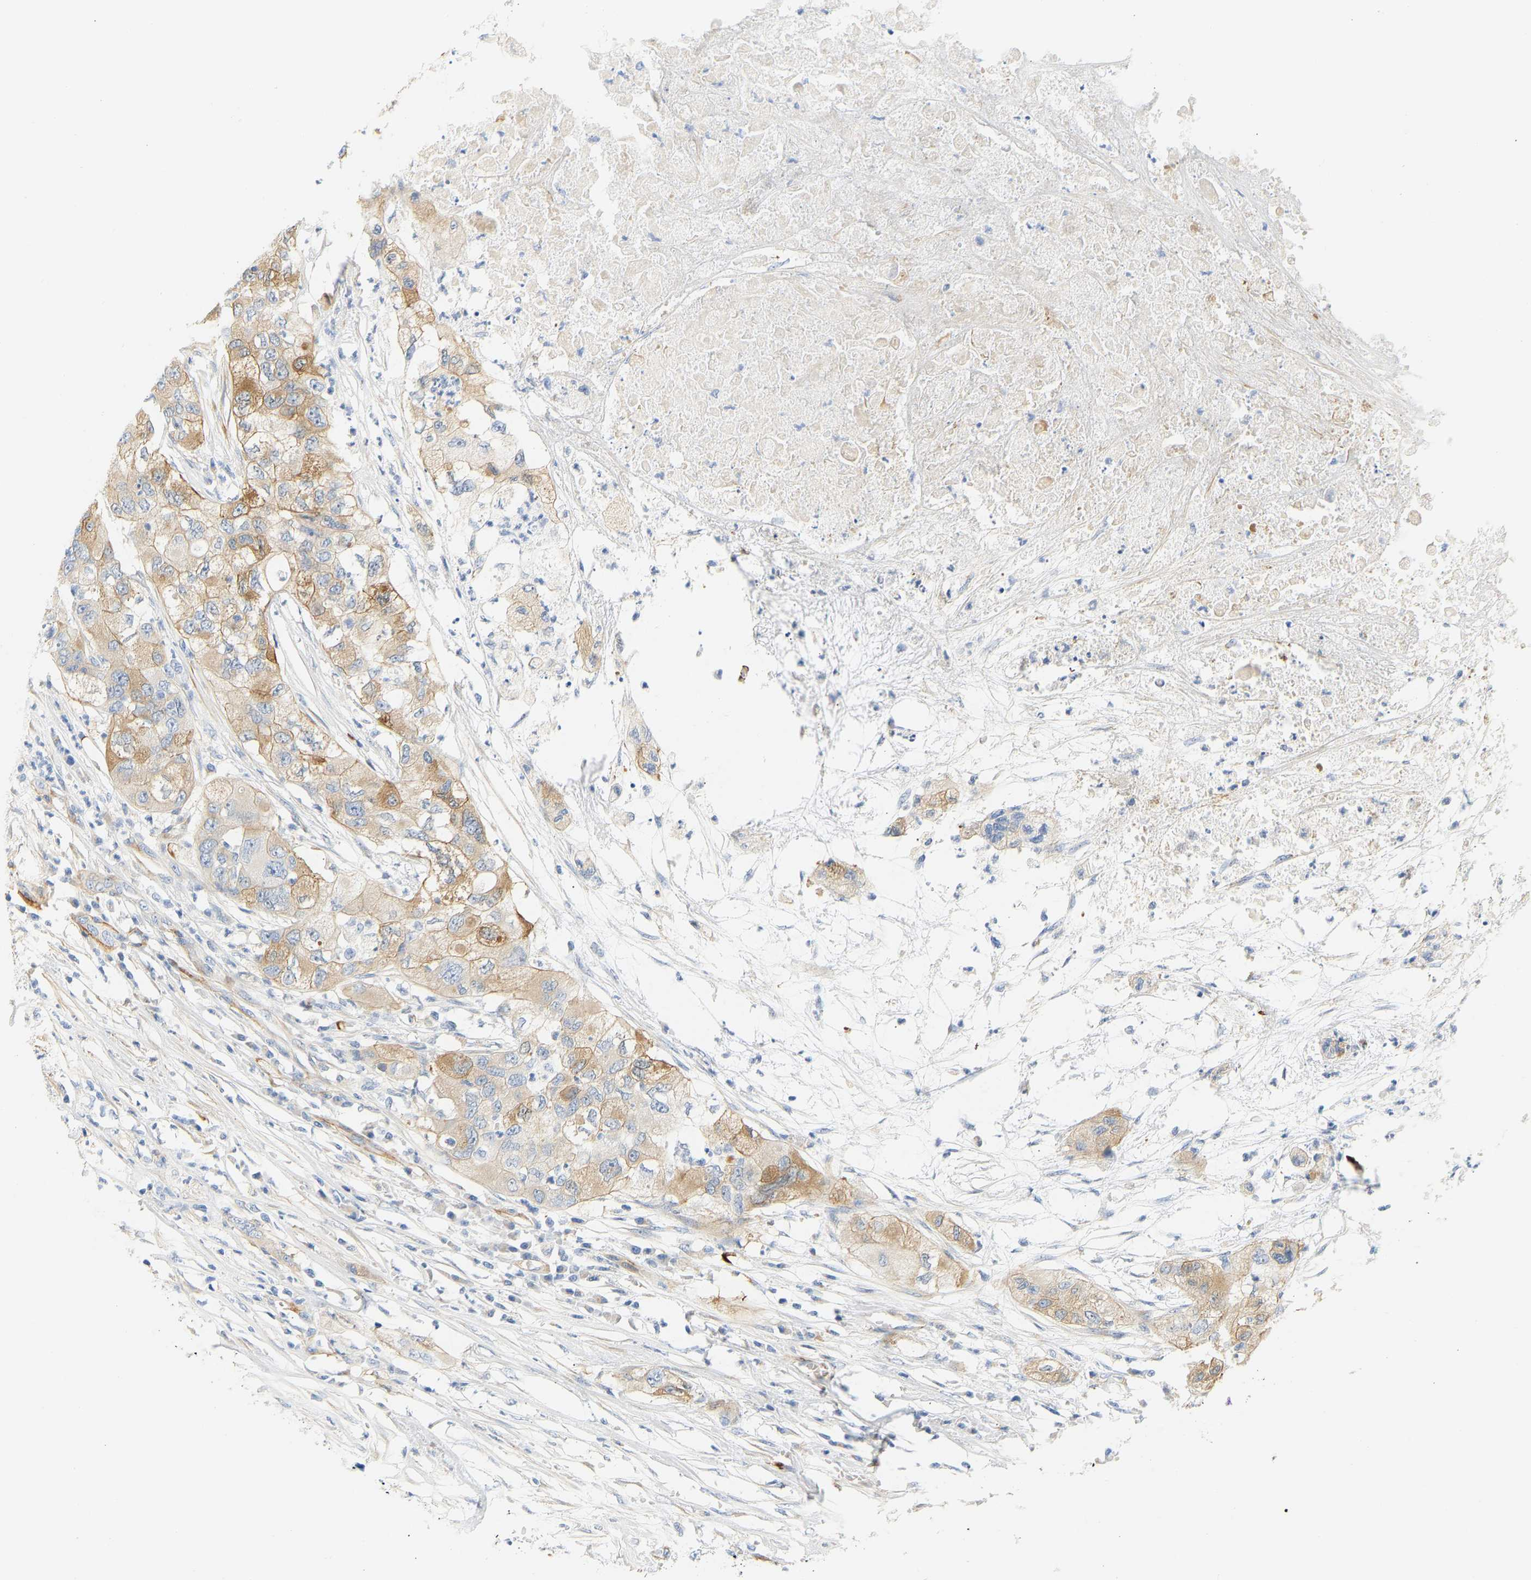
{"staining": {"intensity": "moderate", "quantity": ">75%", "location": "cytoplasmic/membranous"}, "tissue": "pancreatic cancer", "cell_type": "Tumor cells", "image_type": "cancer", "snomed": [{"axis": "morphology", "description": "Adenocarcinoma, NOS"}, {"axis": "topography", "description": "Pancreas"}], "caption": "Pancreatic cancer stained with a brown dye reveals moderate cytoplasmic/membranous positive positivity in about >75% of tumor cells.", "gene": "SLC30A7", "patient": {"sex": "female", "age": 78}}